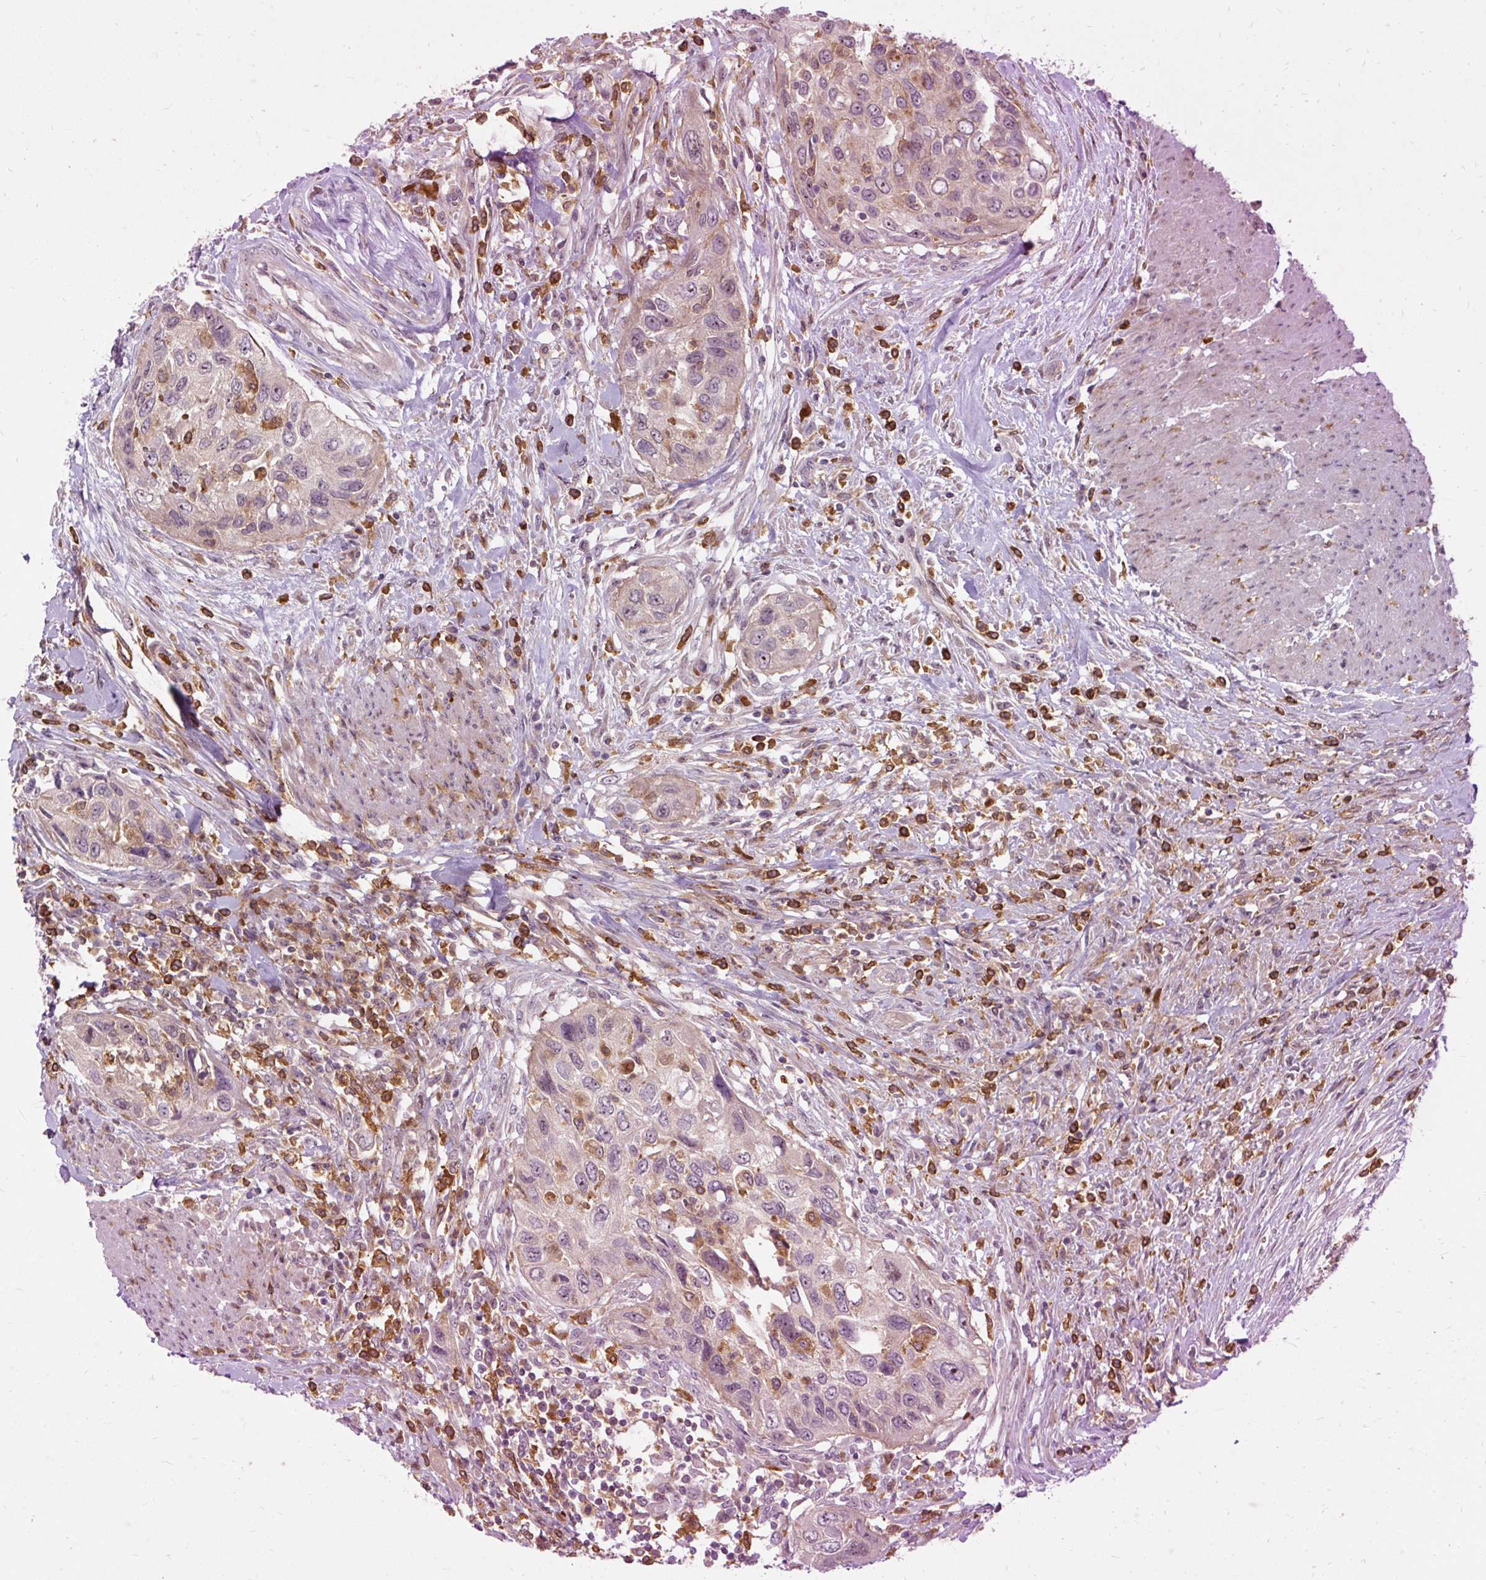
{"staining": {"intensity": "moderate", "quantity": "<25%", "location": "cytoplasmic/membranous"}, "tissue": "urothelial cancer", "cell_type": "Tumor cells", "image_type": "cancer", "snomed": [{"axis": "morphology", "description": "Urothelial carcinoma, High grade"}, {"axis": "topography", "description": "Urinary bladder"}], "caption": "Immunohistochemical staining of human urothelial carcinoma (high-grade) exhibits moderate cytoplasmic/membranous protein positivity in approximately <25% of tumor cells.", "gene": "CEBPZ", "patient": {"sex": "female", "age": 60}}